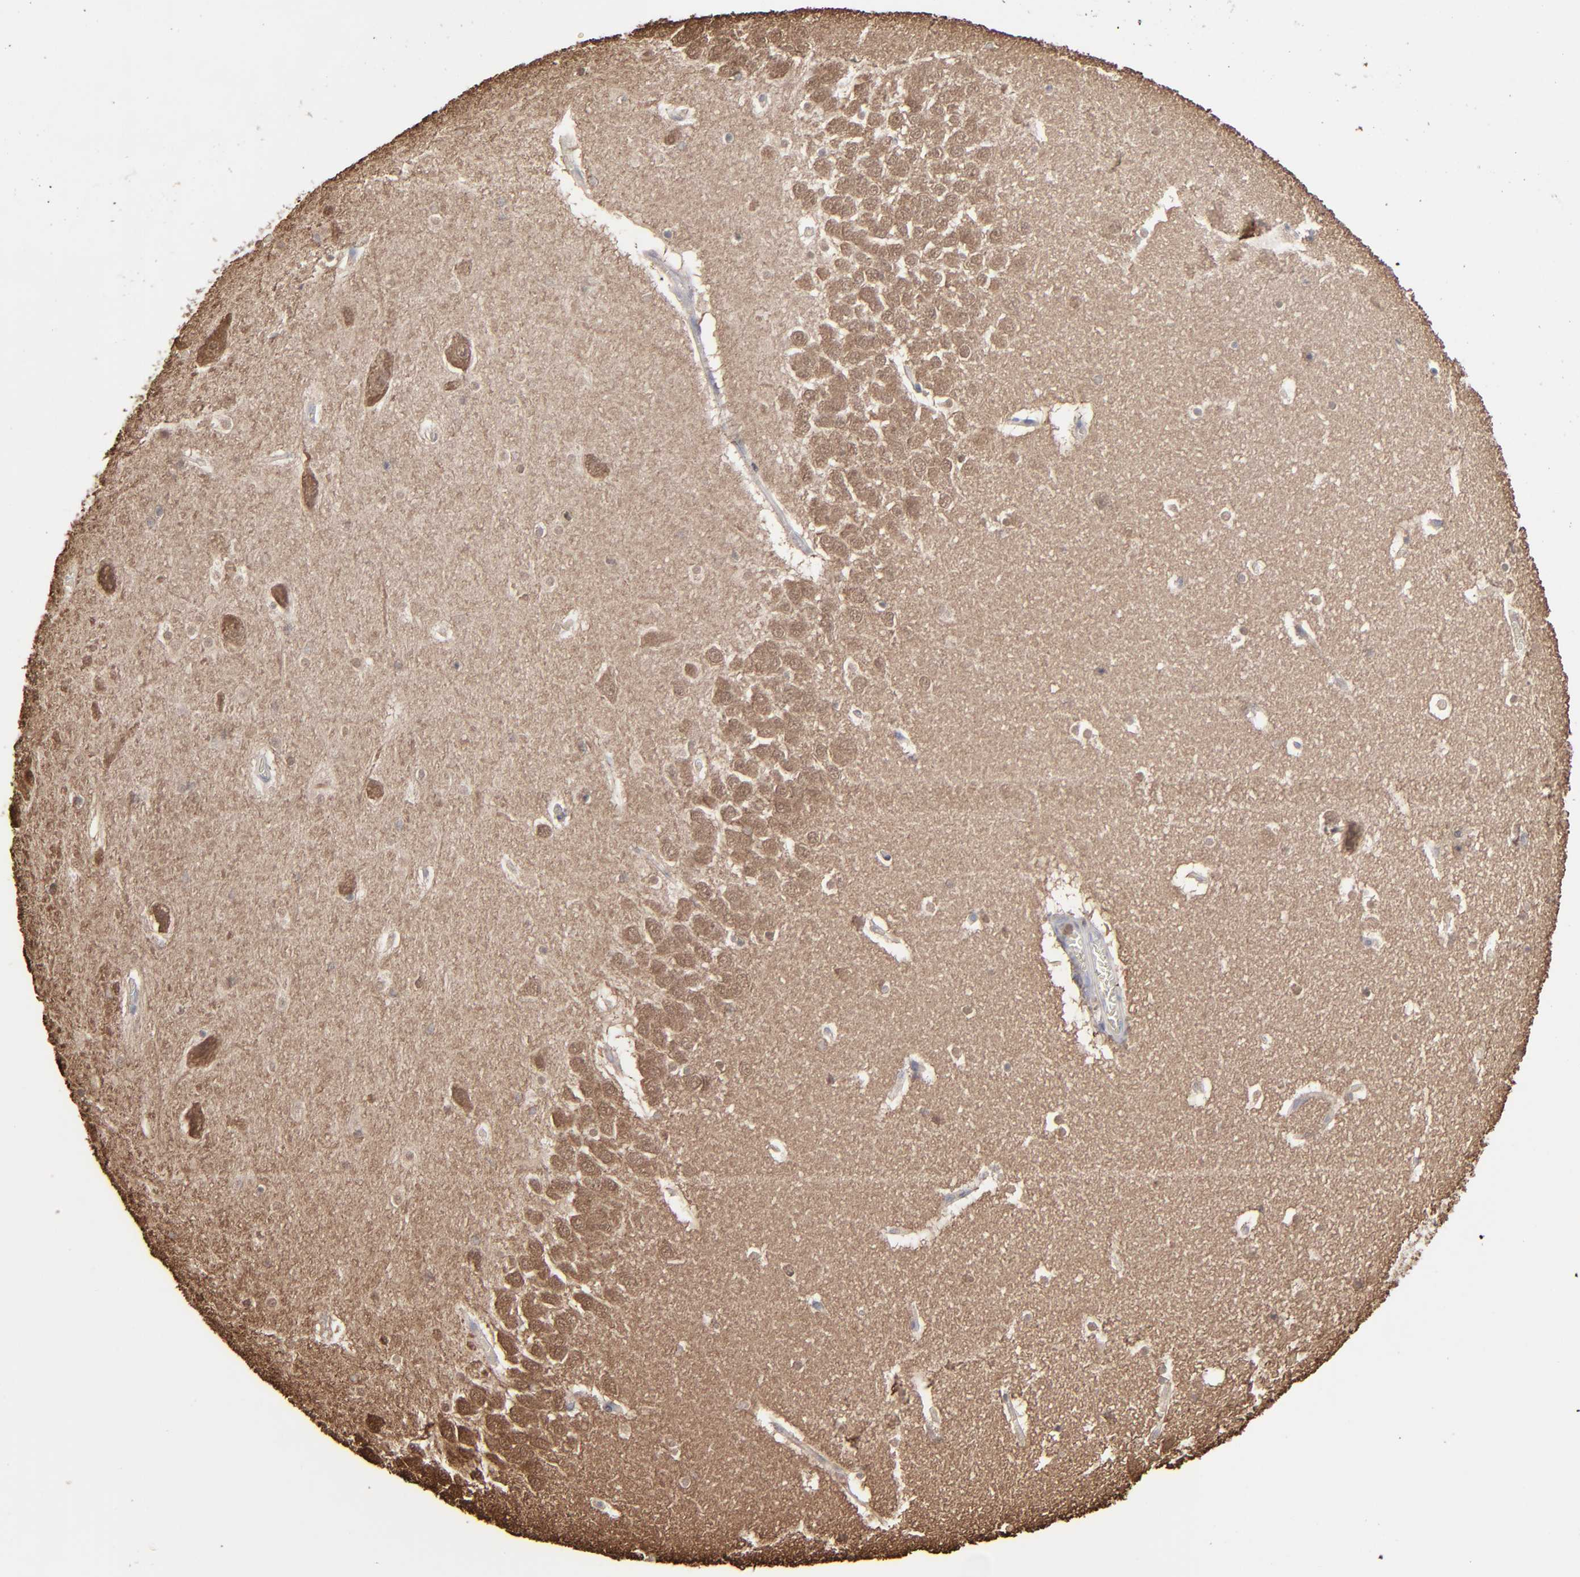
{"staining": {"intensity": "moderate", "quantity": ">75%", "location": "cytoplasmic/membranous"}, "tissue": "hippocampus", "cell_type": "Glial cells", "image_type": "normal", "snomed": [{"axis": "morphology", "description": "Normal tissue, NOS"}, {"axis": "topography", "description": "Hippocampus"}], "caption": "A high-resolution image shows immunohistochemistry staining of normal hippocampus, which displays moderate cytoplasmic/membranous expression in approximately >75% of glial cells.", "gene": "NME1", "patient": {"sex": "male", "age": 45}}